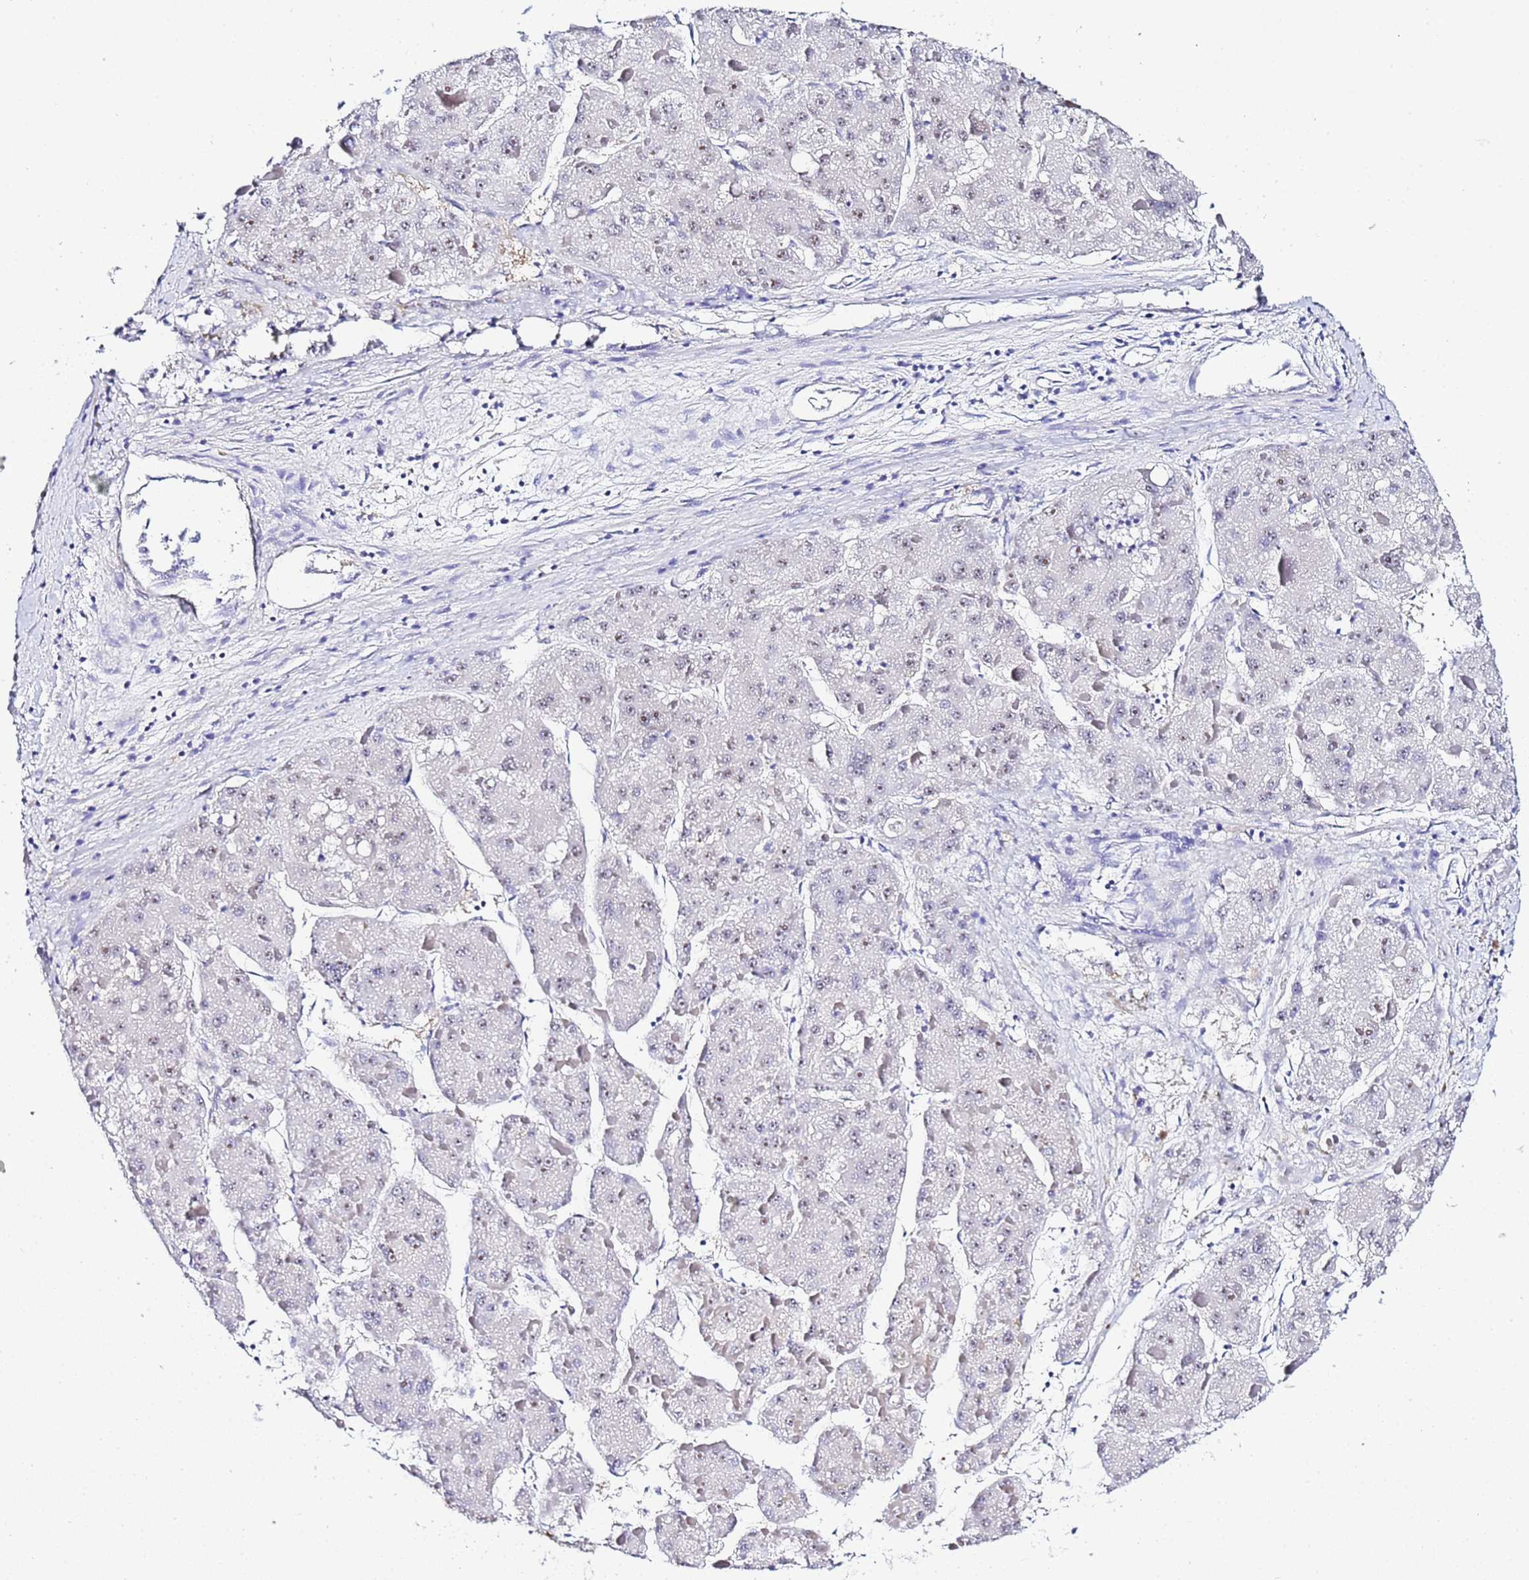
{"staining": {"intensity": "negative", "quantity": "none", "location": "none"}, "tissue": "liver cancer", "cell_type": "Tumor cells", "image_type": "cancer", "snomed": [{"axis": "morphology", "description": "Carcinoma, Hepatocellular, NOS"}, {"axis": "topography", "description": "Liver"}], "caption": "There is no significant expression in tumor cells of hepatocellular carcinoma (liver).", "gene": "ACTL6B", "patient": {"sex": "female", "age": 73}}